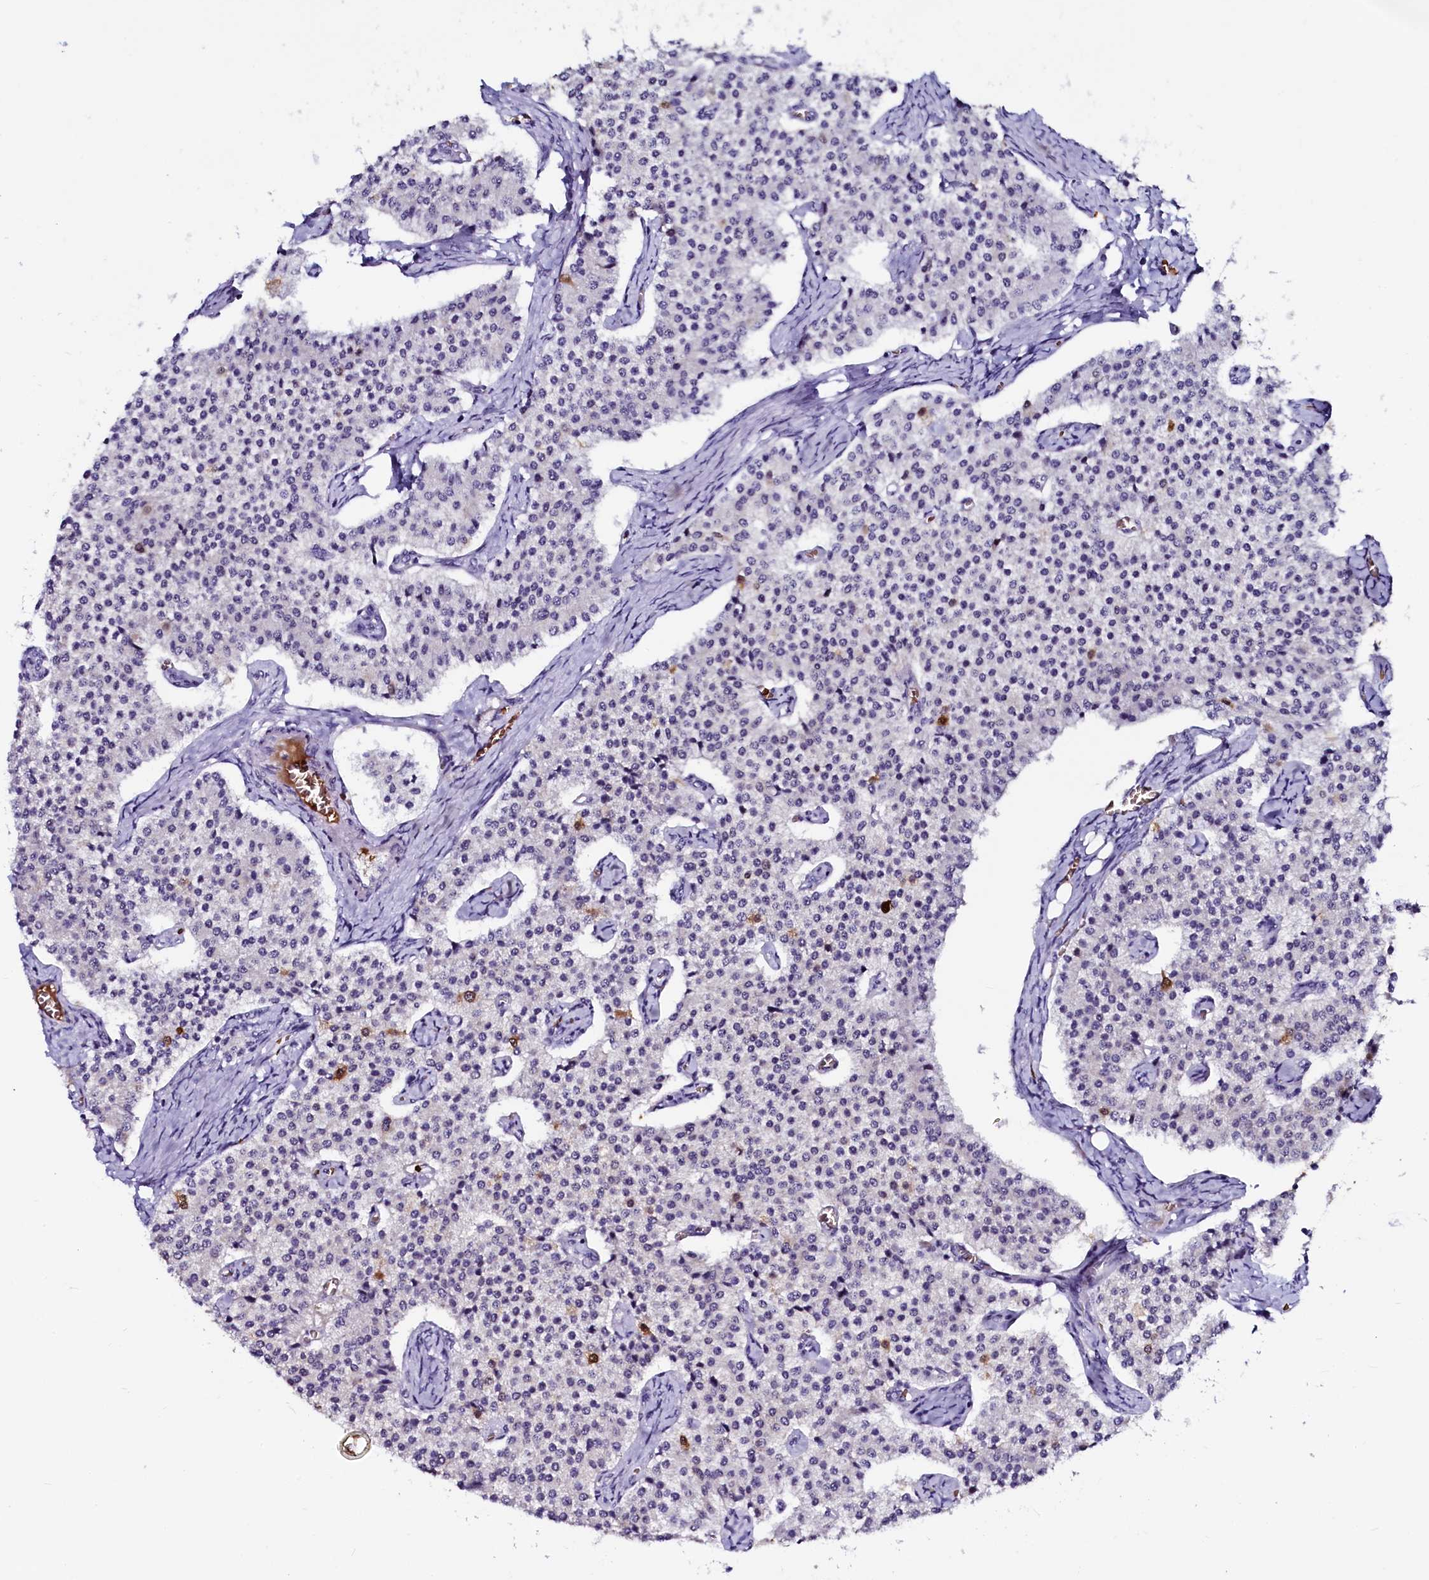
{"staining": {"intensity": "moderate", "quantity": "<25%", "location": "nuclear"}, "tissue": "carcinoid", "cell_type": "Tumor cells", "image_type": "cancer", "snomed": [{"axis": "morphology", "description": "Carcinoid, malignant, NOS"}, {"axis": "topography", "description": "Colon"}], "caption": "Immunohistochemical staining of malignant carcinoid demonstrates low levels of moderate nuclear protein expression in approximately <25% of tumor cells.", "gene": "CTDSPL2", "patient": {"sex": "female", "age": 52}}